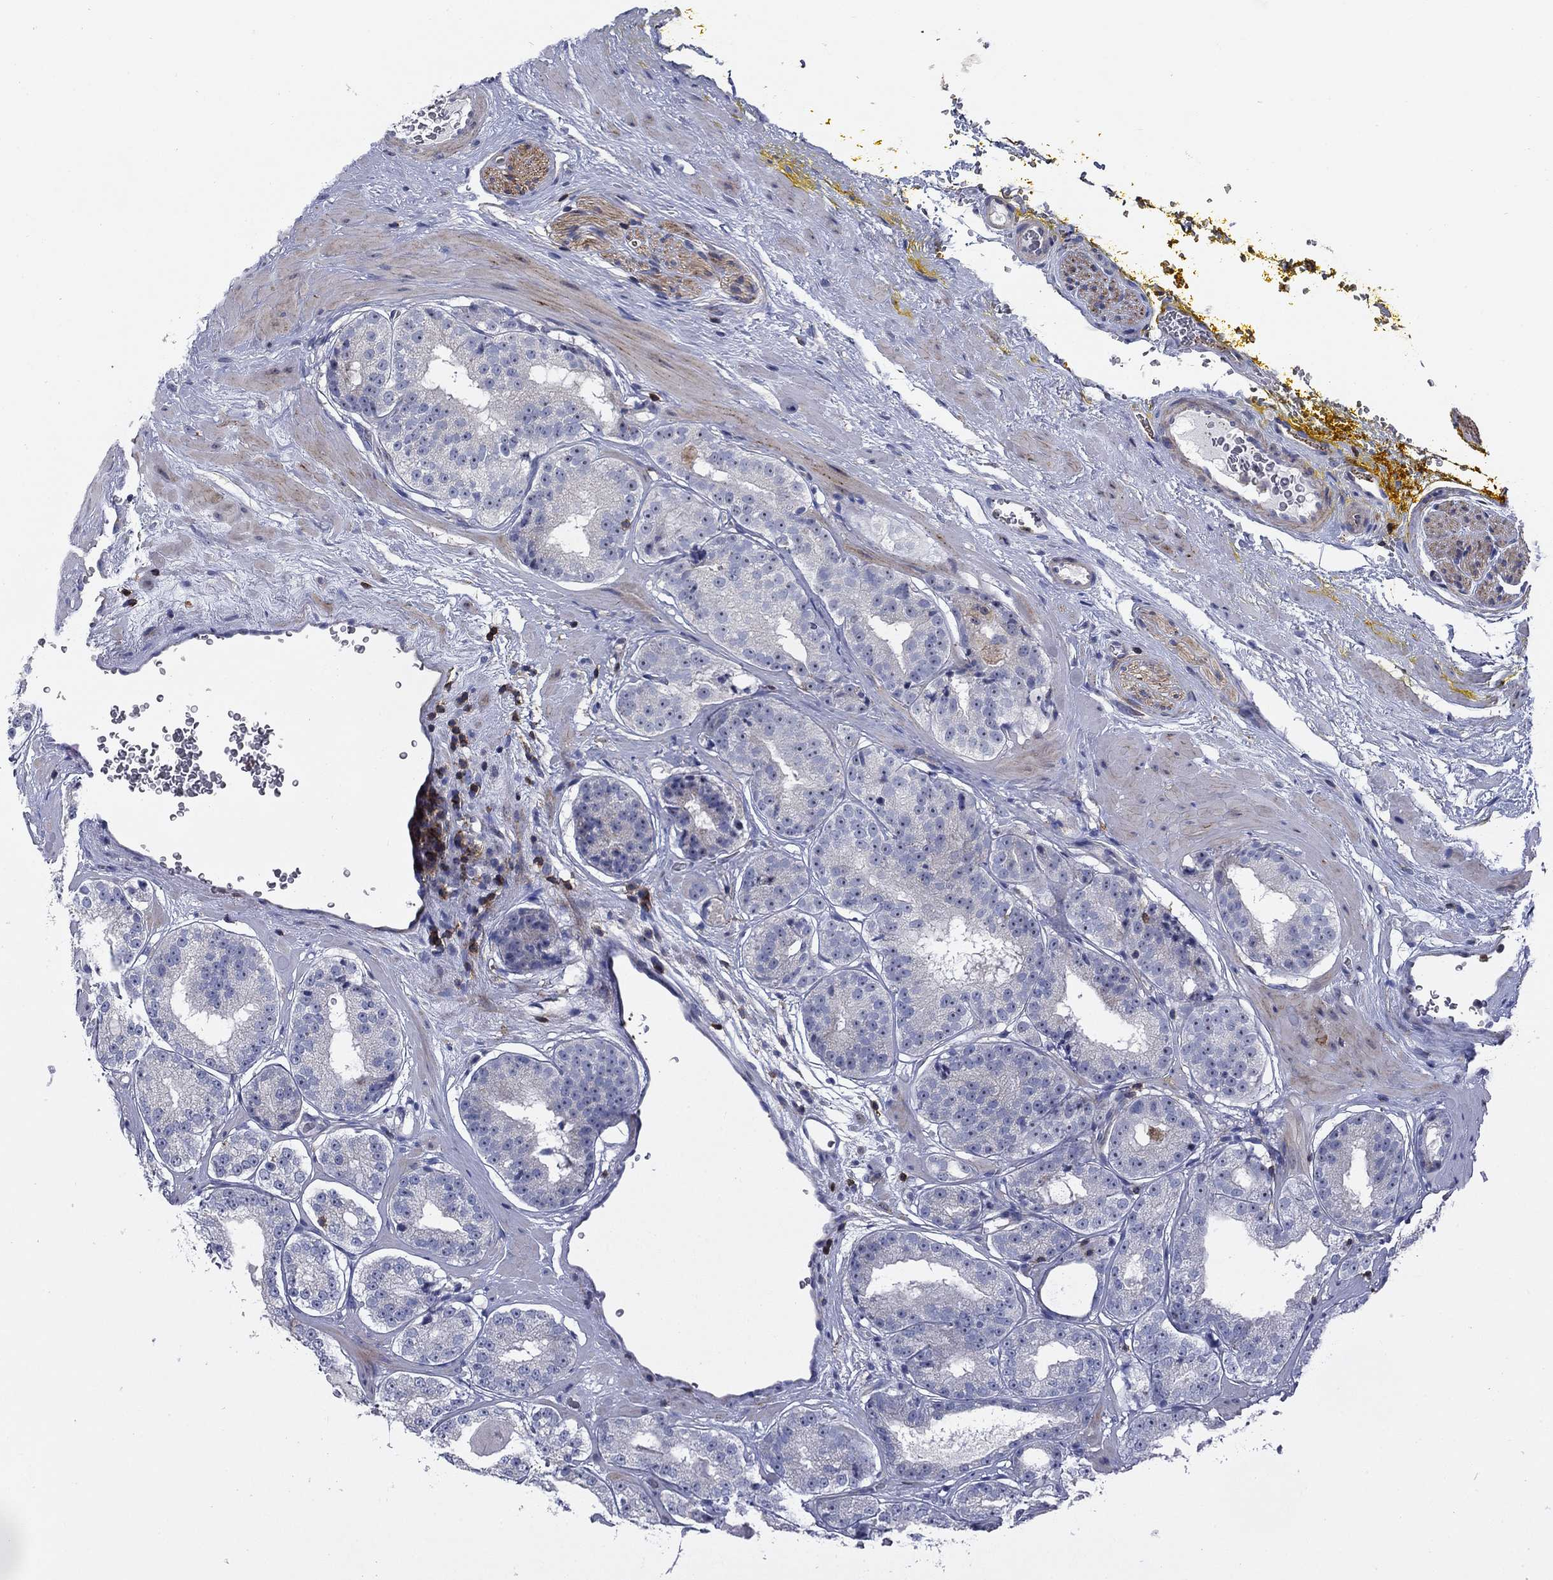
{"staining": {"intensity": "negative", "quantity": "none", "location": "none"}, "tissue": "prostate cancer", "cell_type": "Tumor cells", "image_type": "cancer", "snomed": [{"axis": "morphology", "description": "Adenocarcinoma, Low grade"}, {"axis": "topography", "description": "Prostate"}], "caption": "This is an immunohistochemistry (IHC) histopathology image of prostate cancer. There is no staining in tumor cells.", "gene": "SIT1", "patient": {"sex": "male", "age": 60}}